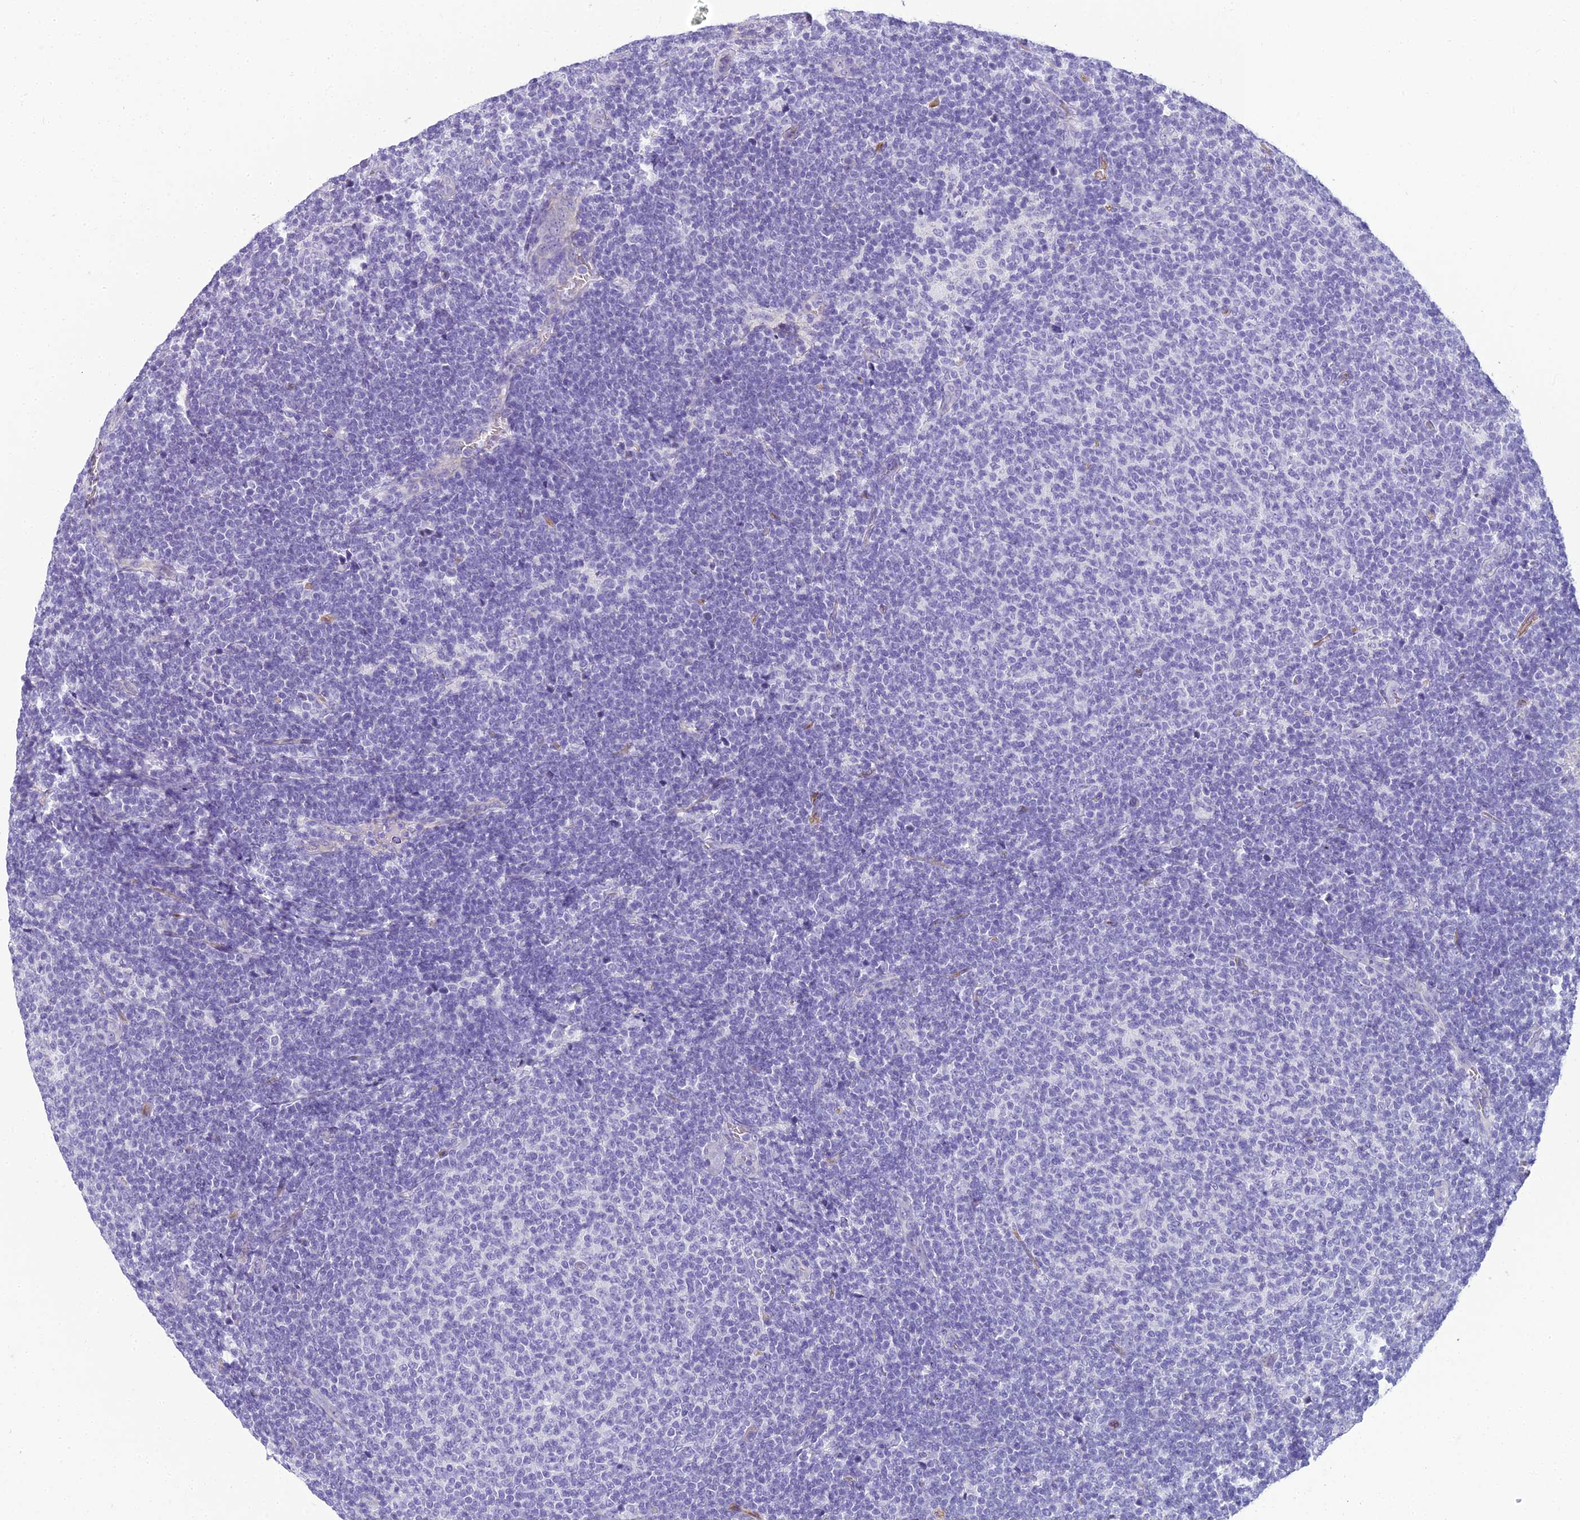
{"staining": {"intensity": "negative", "quantity": "none", "location": "none"}, "tissue": "lymphoma", "cell_type": "Tumor cells", "image_type": "cancer", "snomed": [{"axis": "morphology", "description": "Malignant lymphoma, non-Hodgkin's type, Low grade"}, {"axis": "topography", "description": "Lymph node"}], "caption": "IHC of human lymphoma demonstrates no expression in tumor cells.", "gene": "NINJ1", "patient": {"sex": "male", "age": 66}}